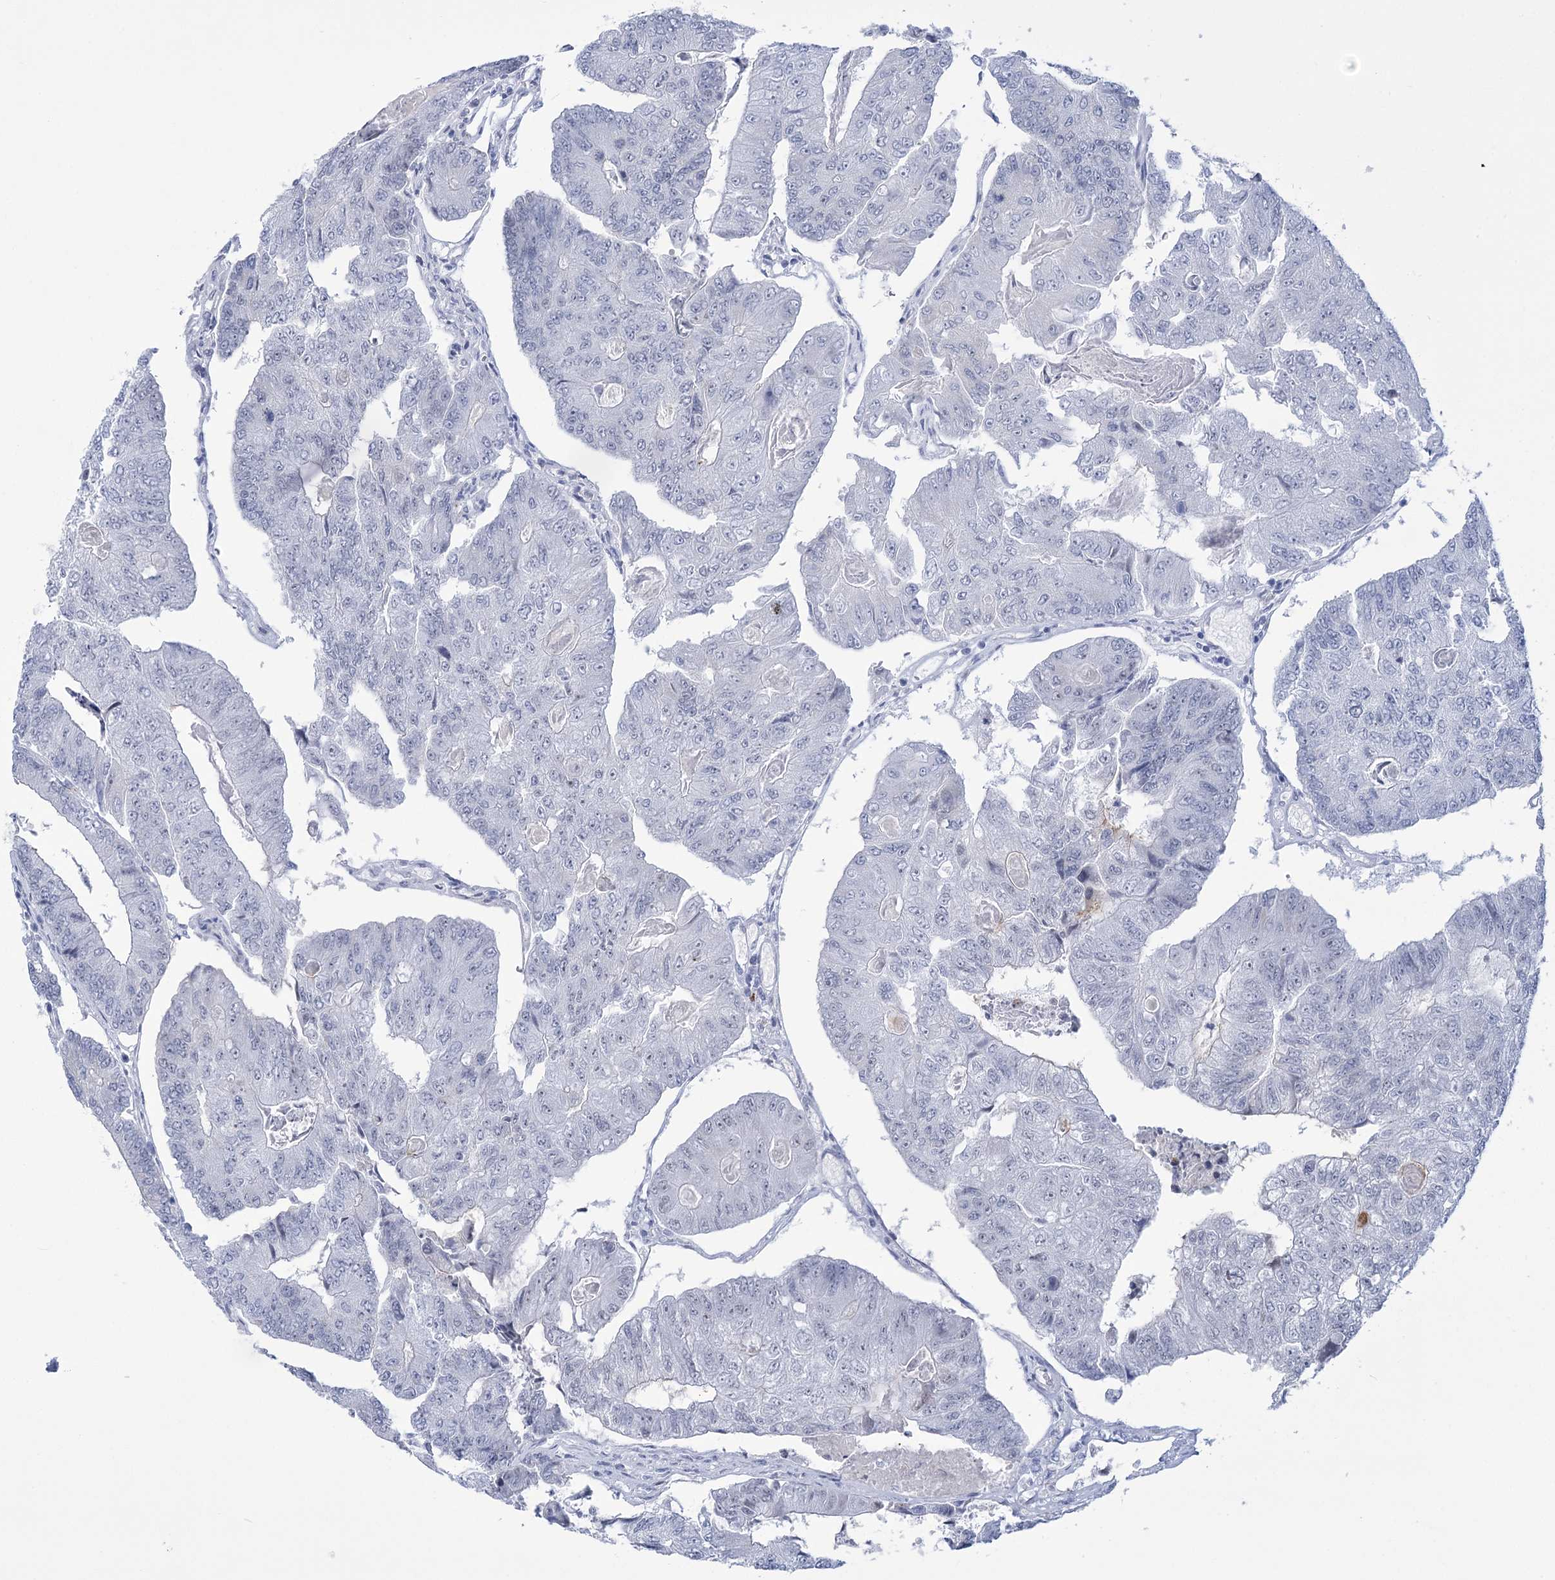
{"staining": {"intensity": "negative", "quantity": "none", "location": "none"}, "tissue": "colorectal cancer", "cell_type": "Tumor cells", "image_type": "cancer", "snomed": [{"axis": "morphology", "description": "Adenocarcinoma, NOS"}, {"axis": "topography", "description": "Colon"}], "caption": "There is no significant positivity in tumor cells of adenocarcinoma (colorectal).", "gene": "HORMAD1", "patient": {"sex": "female", "age": 67}}